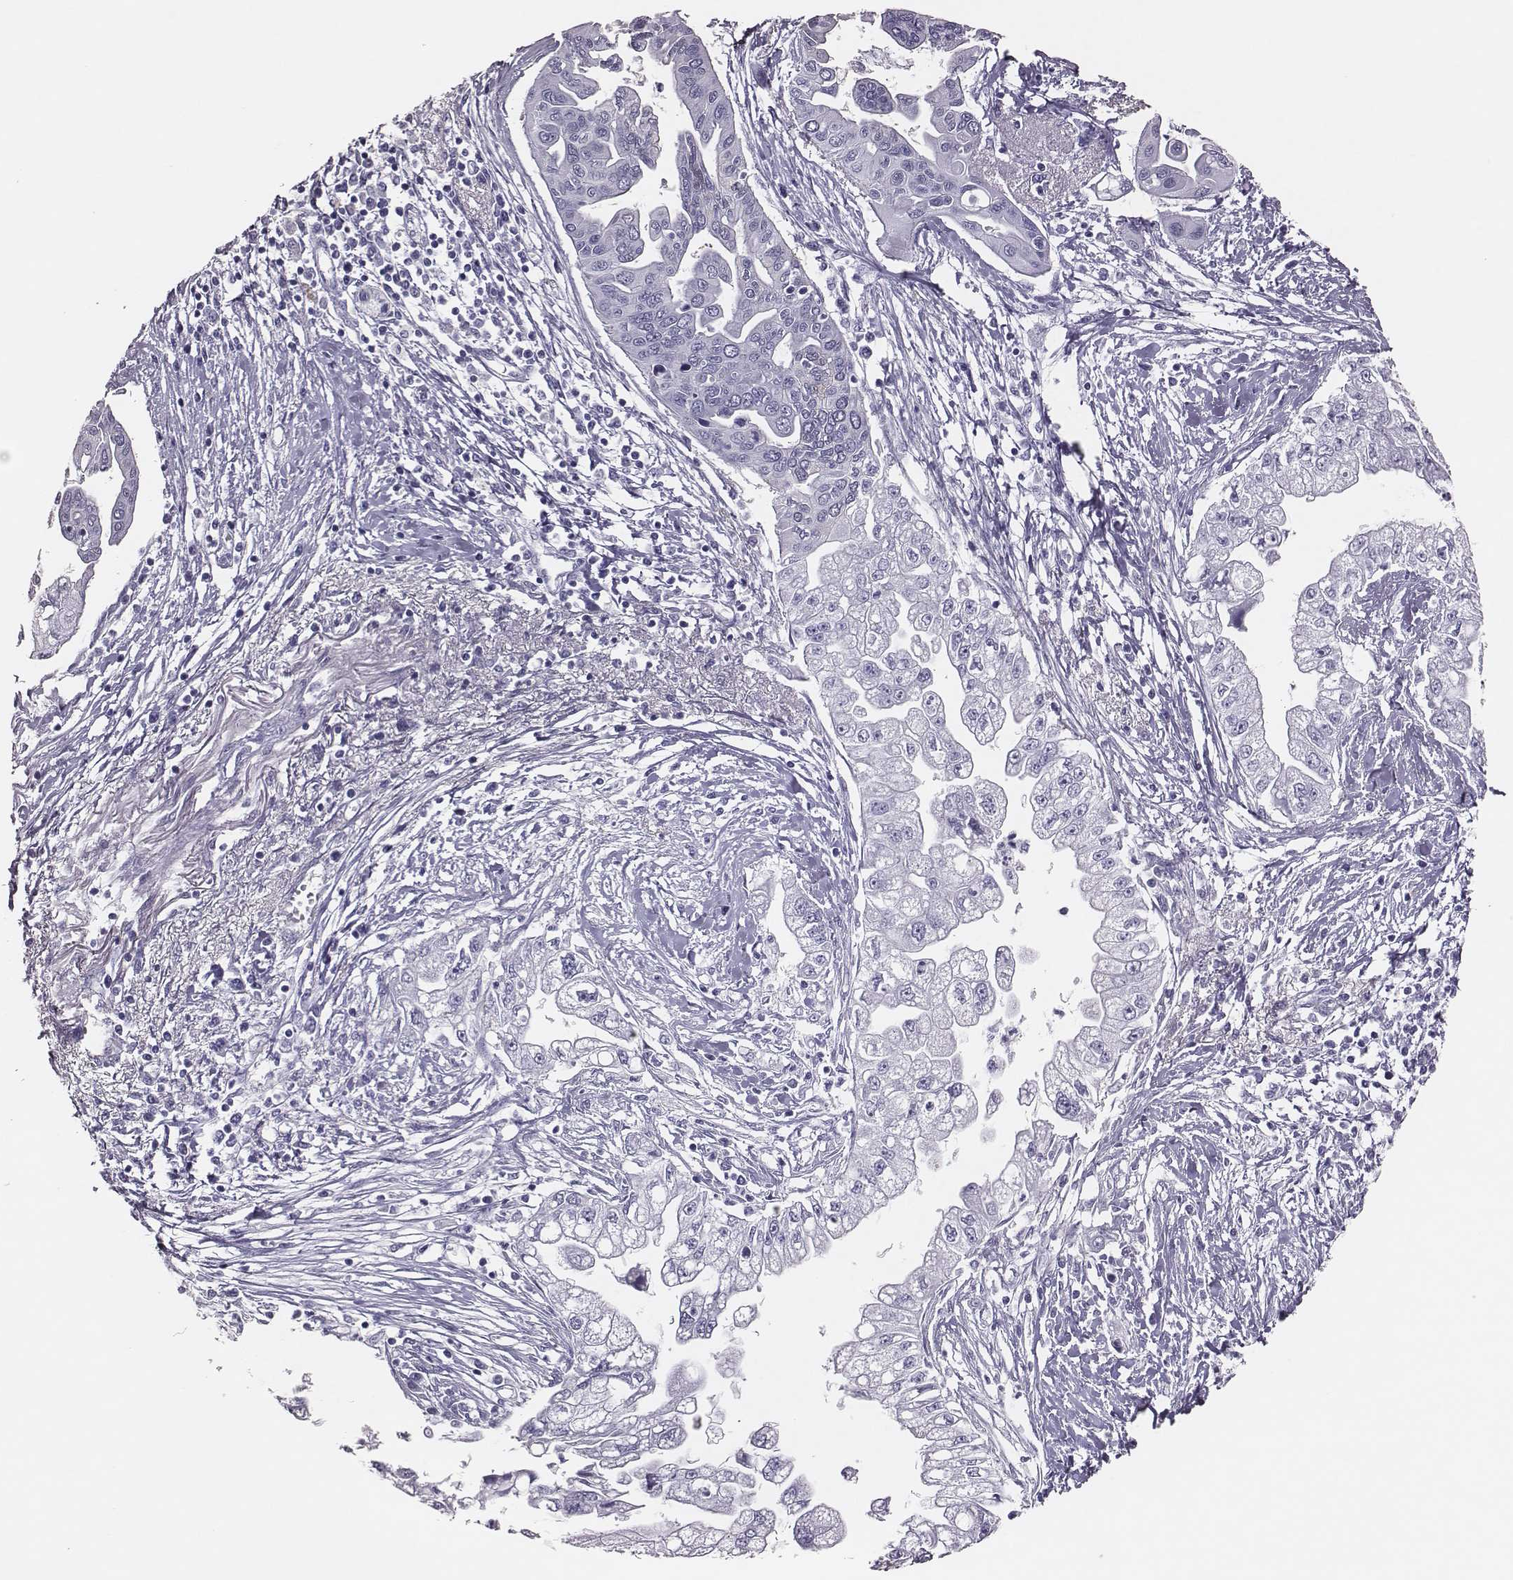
{"staining": {"intensity": "negative", "quantity": "none", "location": "none"}, "tissue": "pancreatic cancer", "cell_type": "Tumor cells", "image_type": "cancer", "snomed": [{"axis": "morphology", "description": "Adenocarcinoma, NOS"}, {"axis": "topography", "description": "Pancreas"}], "caption": "This image is of pancreatic cancer (adenocarcinoma) stained with immunohistochemistry to label a protein in brown with the nuclei are counter-stained blue. There is no positivity in tumor cells. Brightfield microscopy of IHC stained with DAB (3,3'-diaminobenzidine) (brown) and hematoxylin (blue), captured at high magnification.", "gene": "SCML2", "patient": {"sex": "male", "age": 70}}